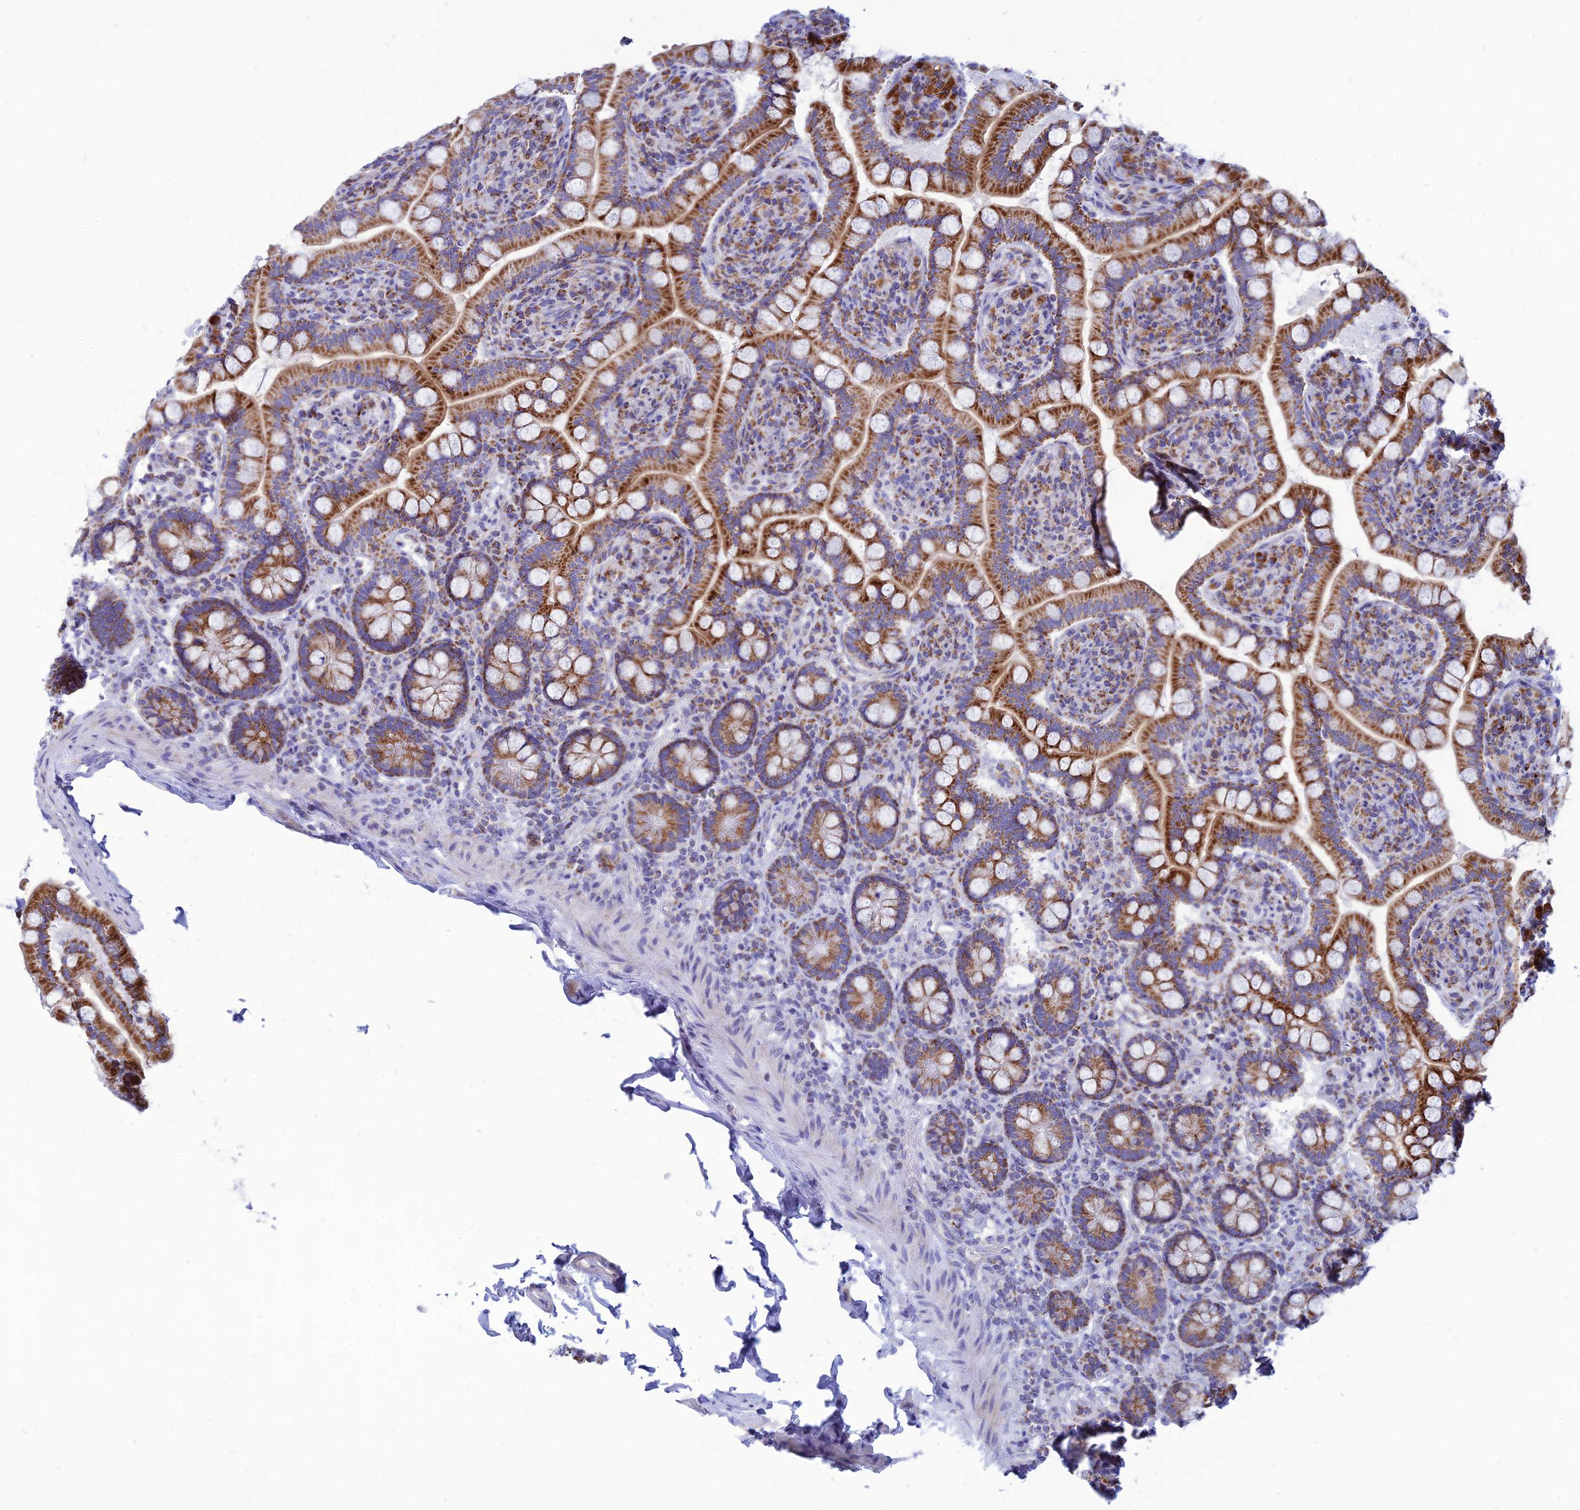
{"staining": {"intensity": "strong", "quantity": ">75%", "location": "cytoplasmic/membranous"}, "tissue": "small intestine", "cell_type": "Glandular cells", "image_type": "normal", "snomed": [{"axis": "morphology", "description": "Normal tissue, NOS"}, {"axis": "topography", "description": "Small intestine"}], "caption": "Immunohistochemical staining of unremarkable small intestine displays high levels of strong cytoplasmic/membranous expression in about >75% of glandular cells. The staining was performed using DAB to visualize the protein expression in brown, while the nuclei were stained in blue with hematoxylin (Magnification: 20x).", "gene": "PACC1", "patient": {"sex": "female", "age": 64}}